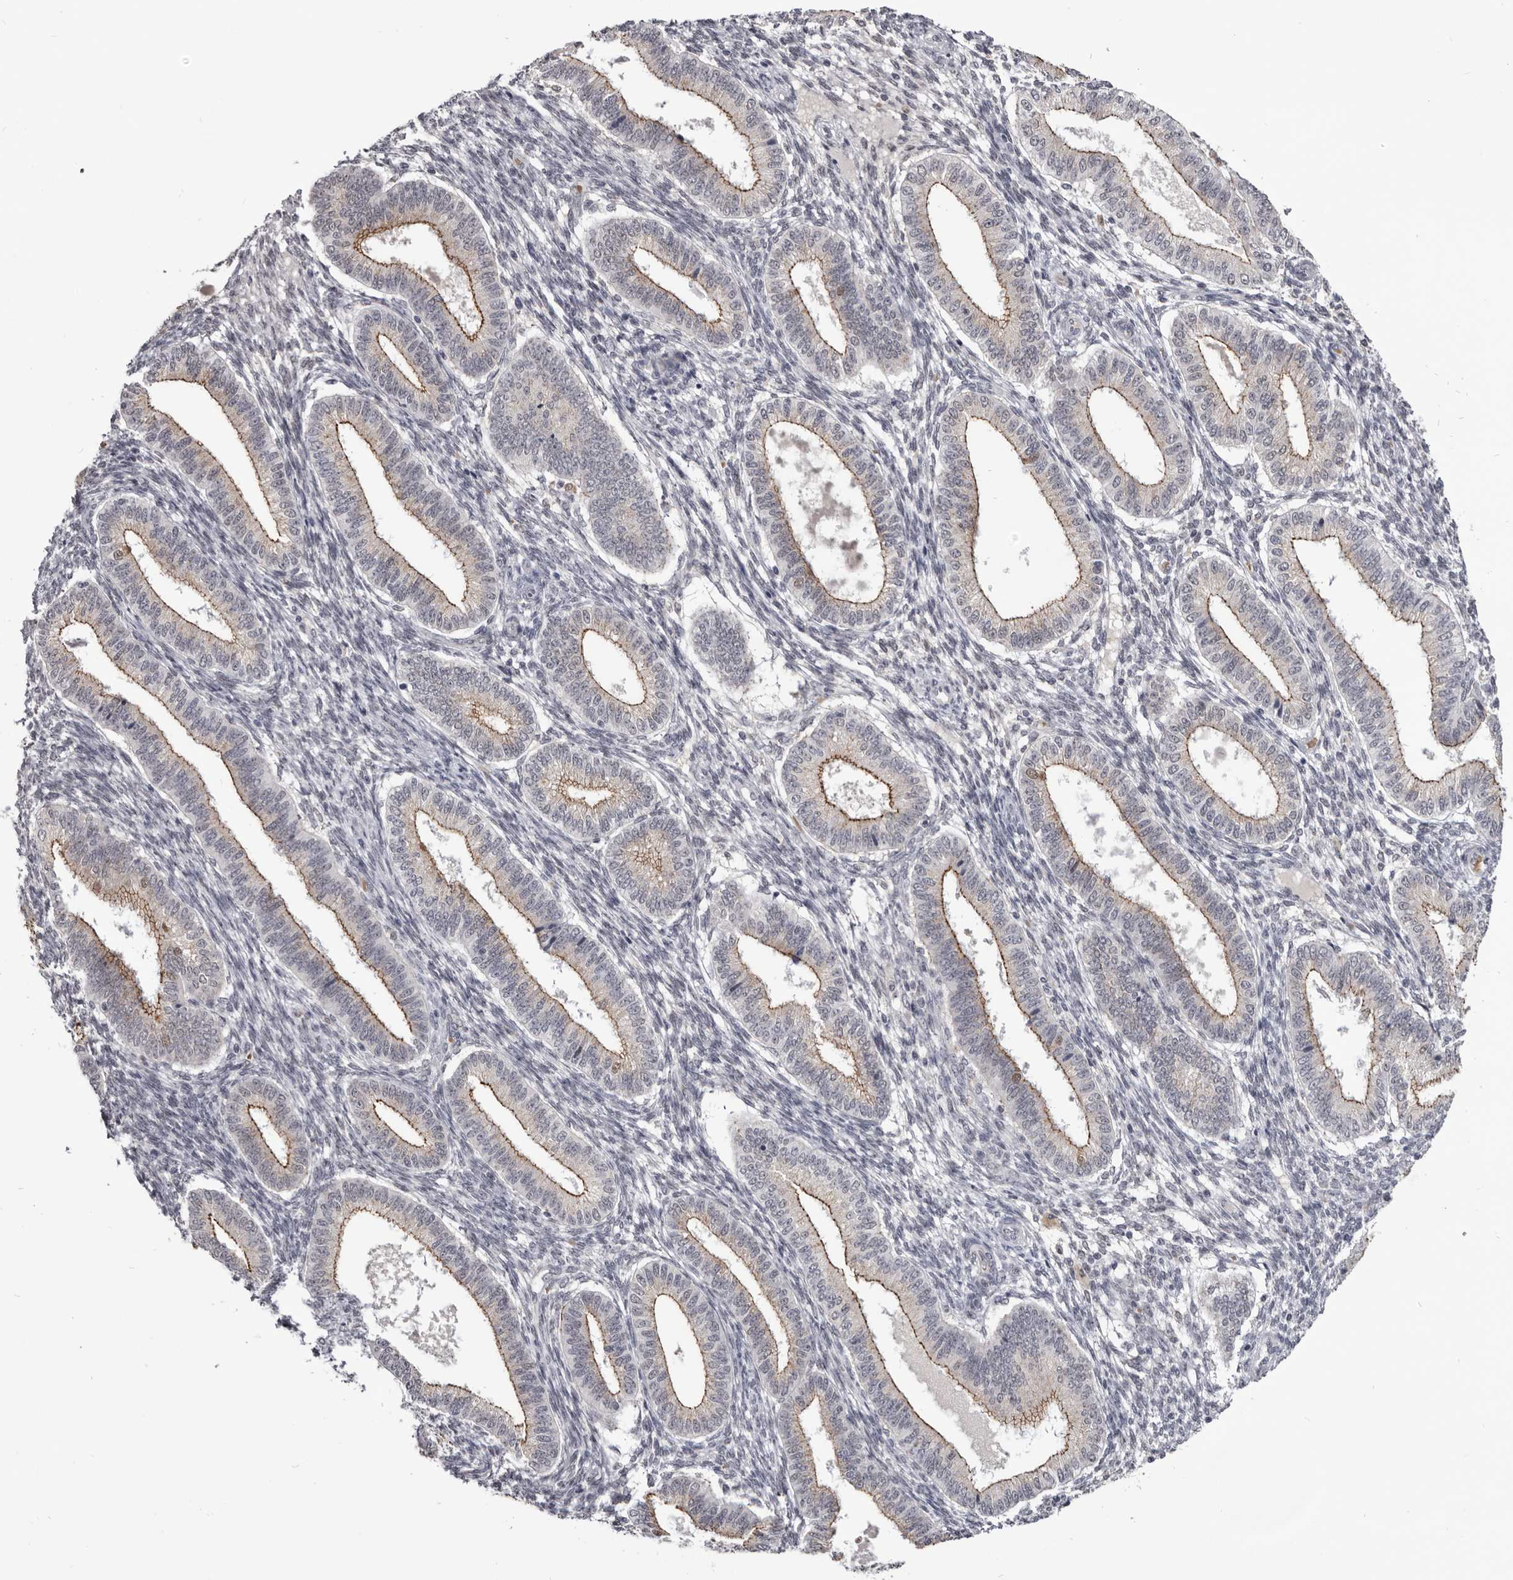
{"staining": {"intensity": "negative", "quantity": "none", "location": "none"}, "tissue": "endometrium", "cell_type": "Cells in endometrial stroma", "image_type": "normal", "snomed": [{"axis": "morphology", "description": "Normal tissue, NOS"}, {"axis": "topography", "description": "Endometrium"}], "caption": "Immunohistochemical staining of benign human endometrium demonstrates no significant staining in cells in endometrial stroma.", "gene": "CGN", "patient": {"sex": "female", "age": 39}}